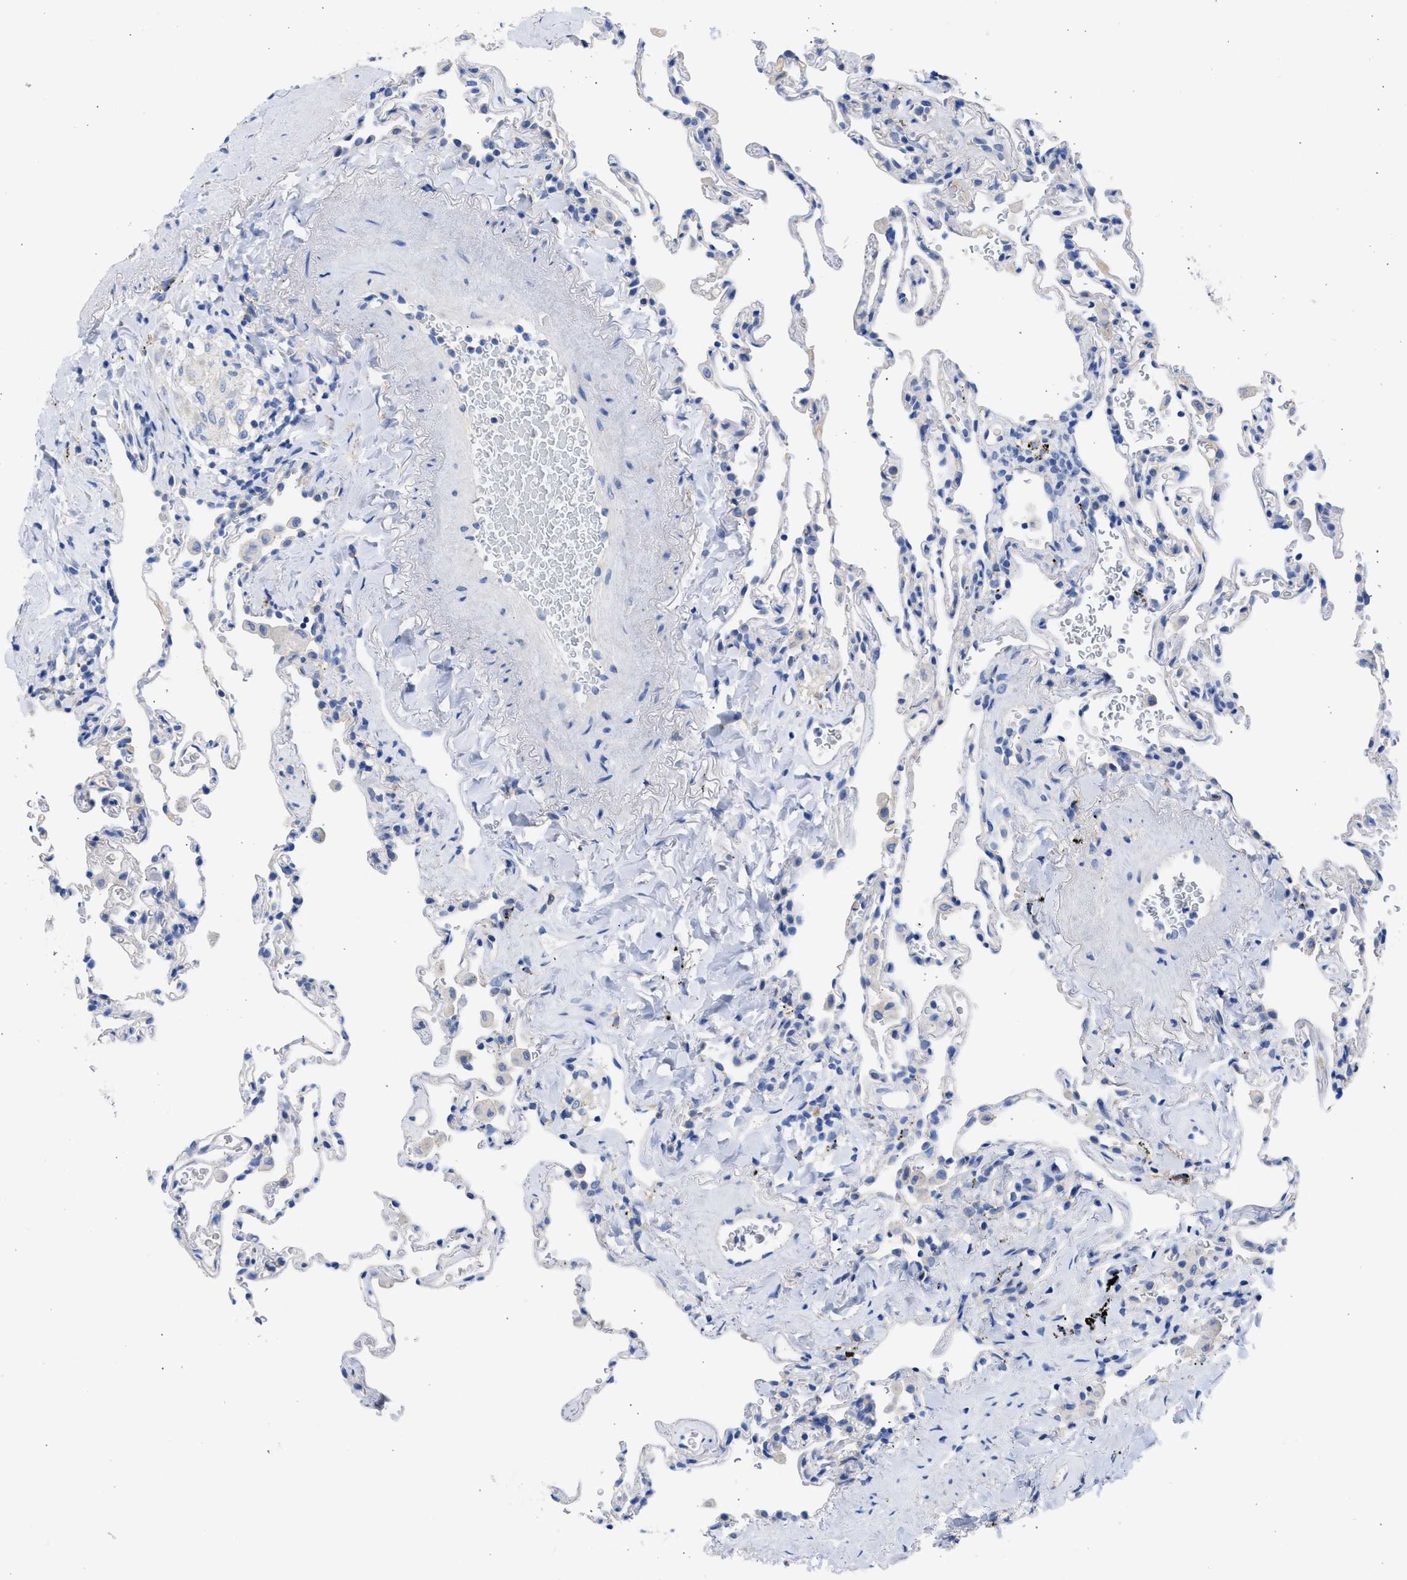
{"staining": {"intensity": "negative", "quantity": "none", "location": "none"}, "tissue": "lung", "cell_type": "Alveolar cells", "image_type": "normal", "snomed": [{"axis": "morphology", "description": "Normal tissue, NOS"}, {"axis": "topography", "description": "Lung"}], "caption": "Lung stained for a protein using IHC exhibits no expression alveolar cells.", "gene": "RSPH1", "patient": {"sex": "male", "age": 59}}